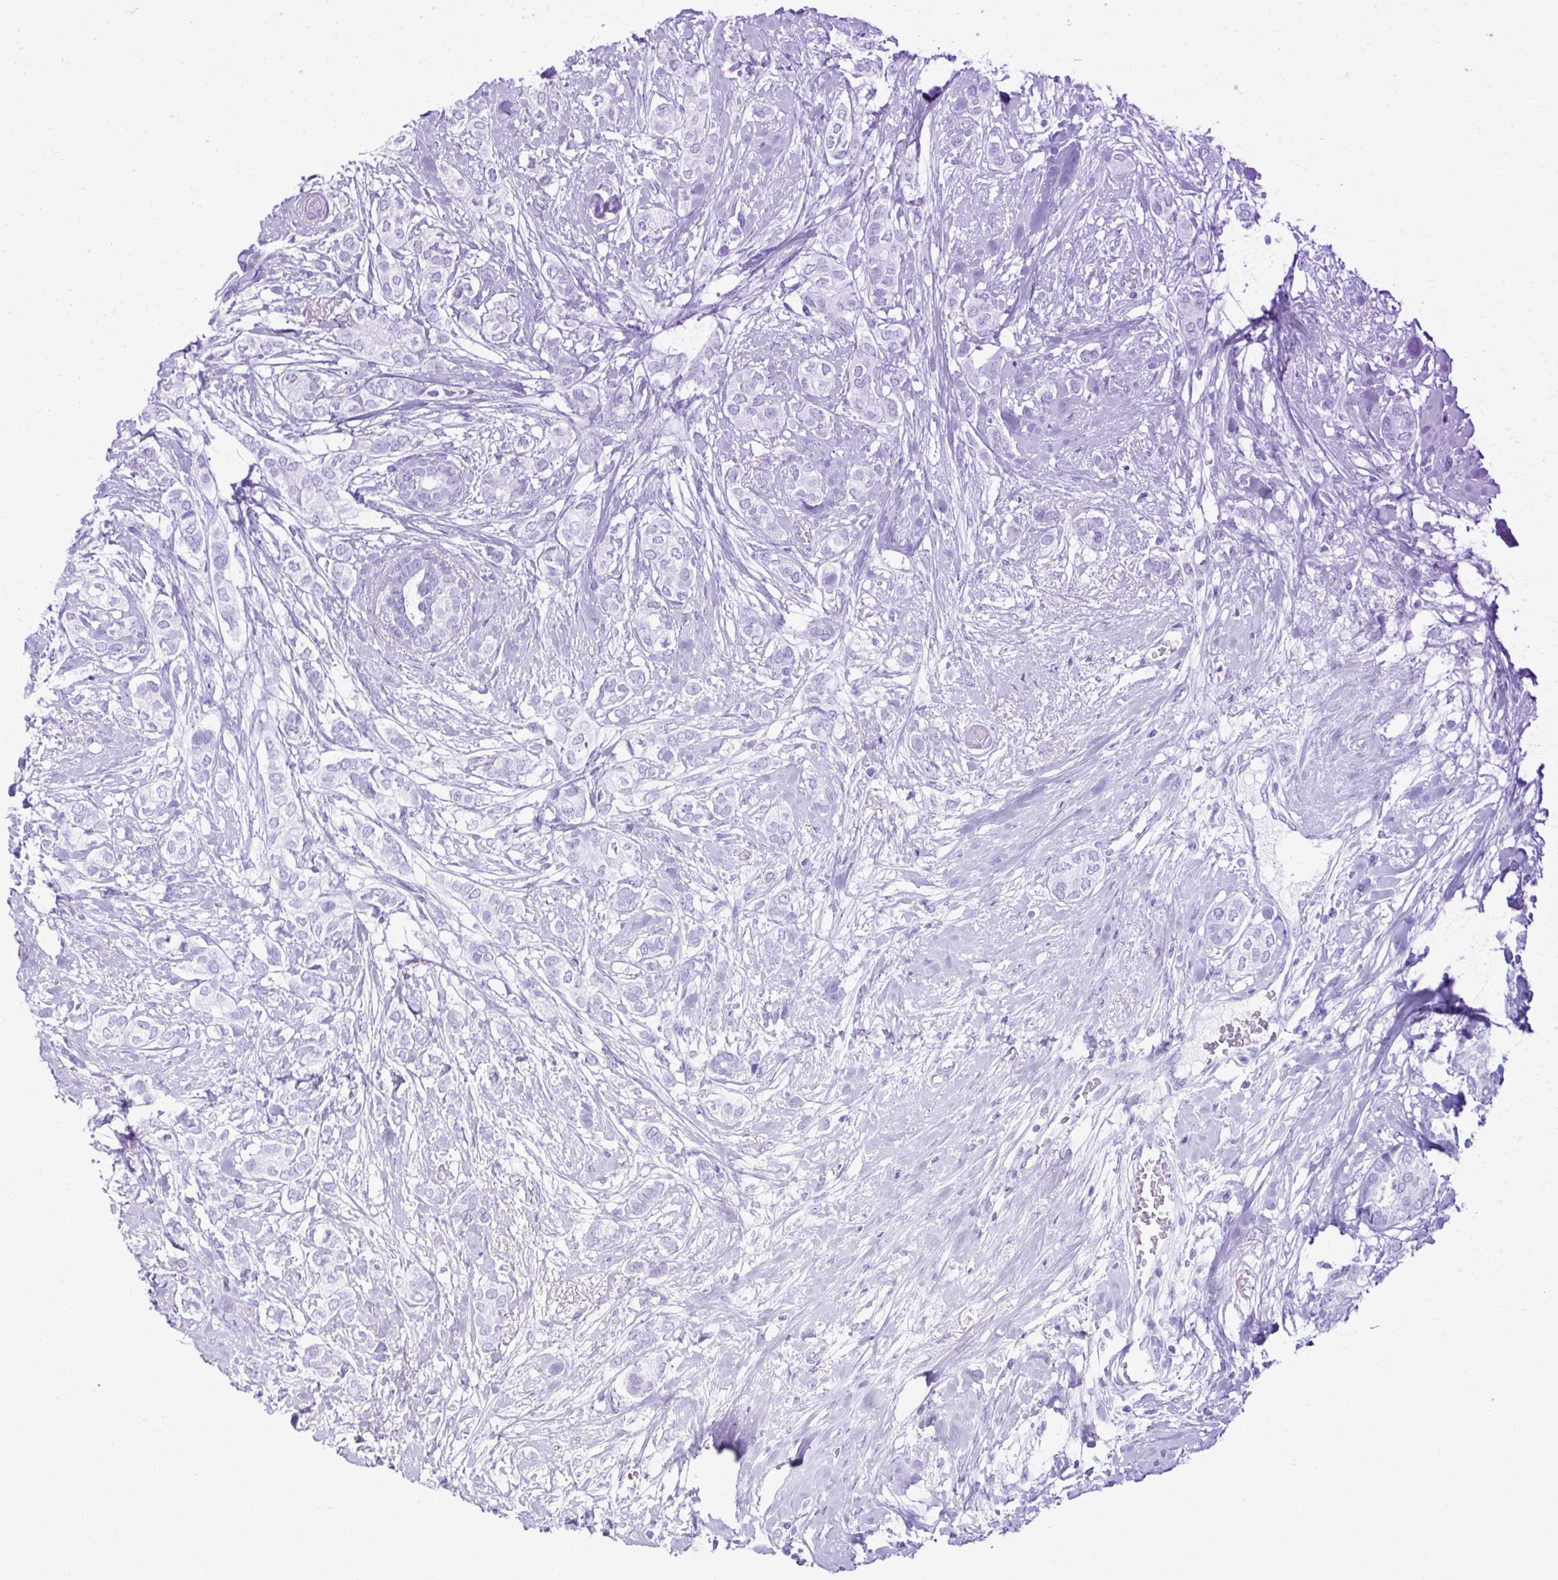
{"staining": {"intensity": "negative", "quantity": "none", "location": "none"}, "tissue": "breast cancer", "cell_type": "Tumor cells", "image_type": "cancer", "snomed": [{"axis": "morphology", "description": "Duct carcinoma"}, {"axis": "topography", "description": "Breast"}], "caption": "A high-resolution micrograph shows immunohistochemistry (IHC) staining of breast cancer, which demonstrates no significant expression in tumor cells.", "gene": "HSD11B1", "patient": {"sex": "female", "age": 73}}